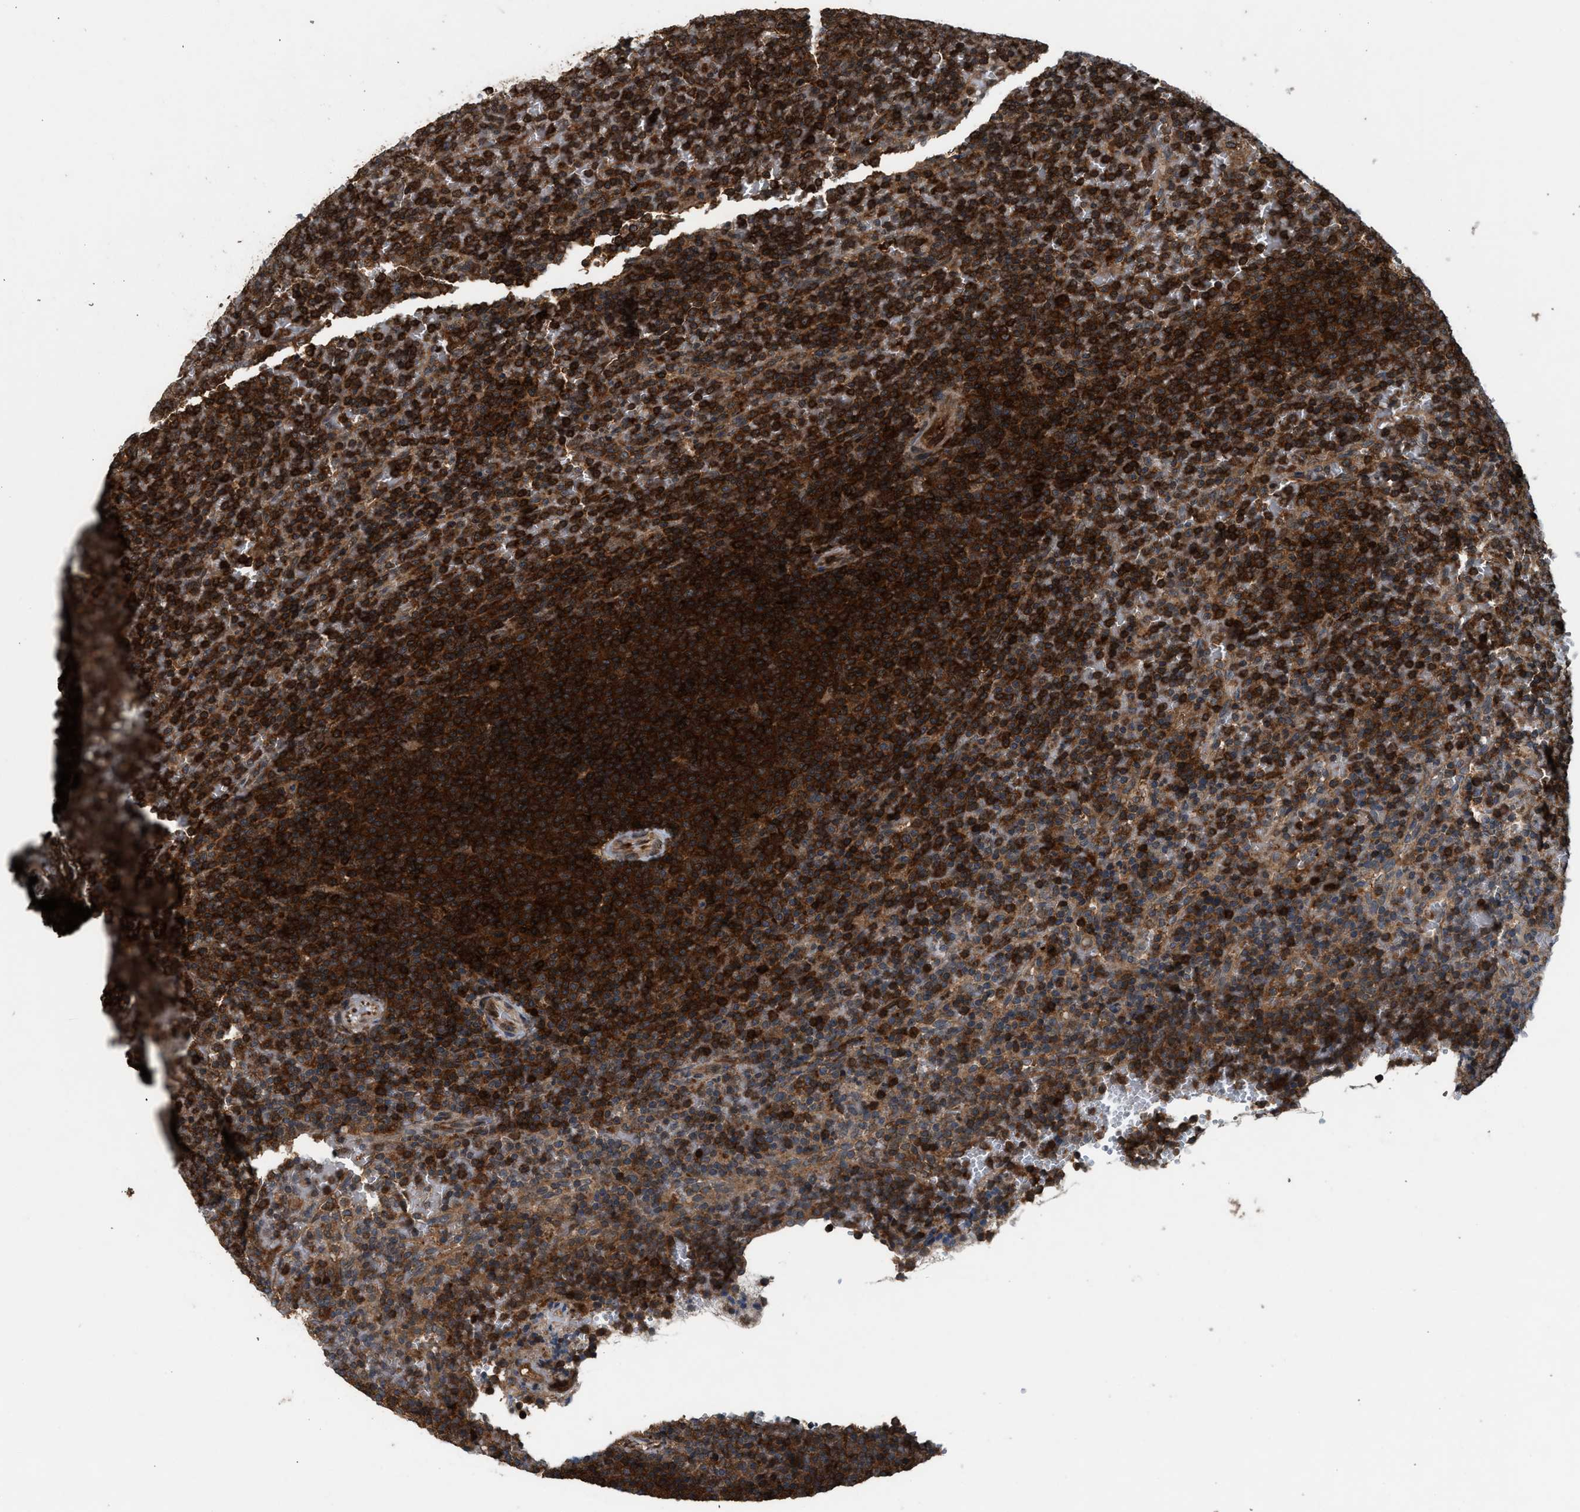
{"staining": {"intensity": "strong", "quantity": ">75%", "location": "cytoplasmic/membranous,nuclear"}, "tissue": "lymphoma", "cell_type": "Tumor cells", "image_type": "cancer", "snomed": [{"axis": "morphology", "description": "Malignant lymphoma, non-Hodgkin's type, Low grade"}, {"axis": "topography", "description": "Spleen"}], "caption": "A high-resolution photomicrograph shows immunohistochemistry staining of malignant lymphoma, non-Hodgkin's type (low-grade), which shows strong cytoplasmic/membranous and nuclear staining in about >75% of tumor cells.", "gene": "OXSR1", "patient": {"sex": "female", "age": 77}}